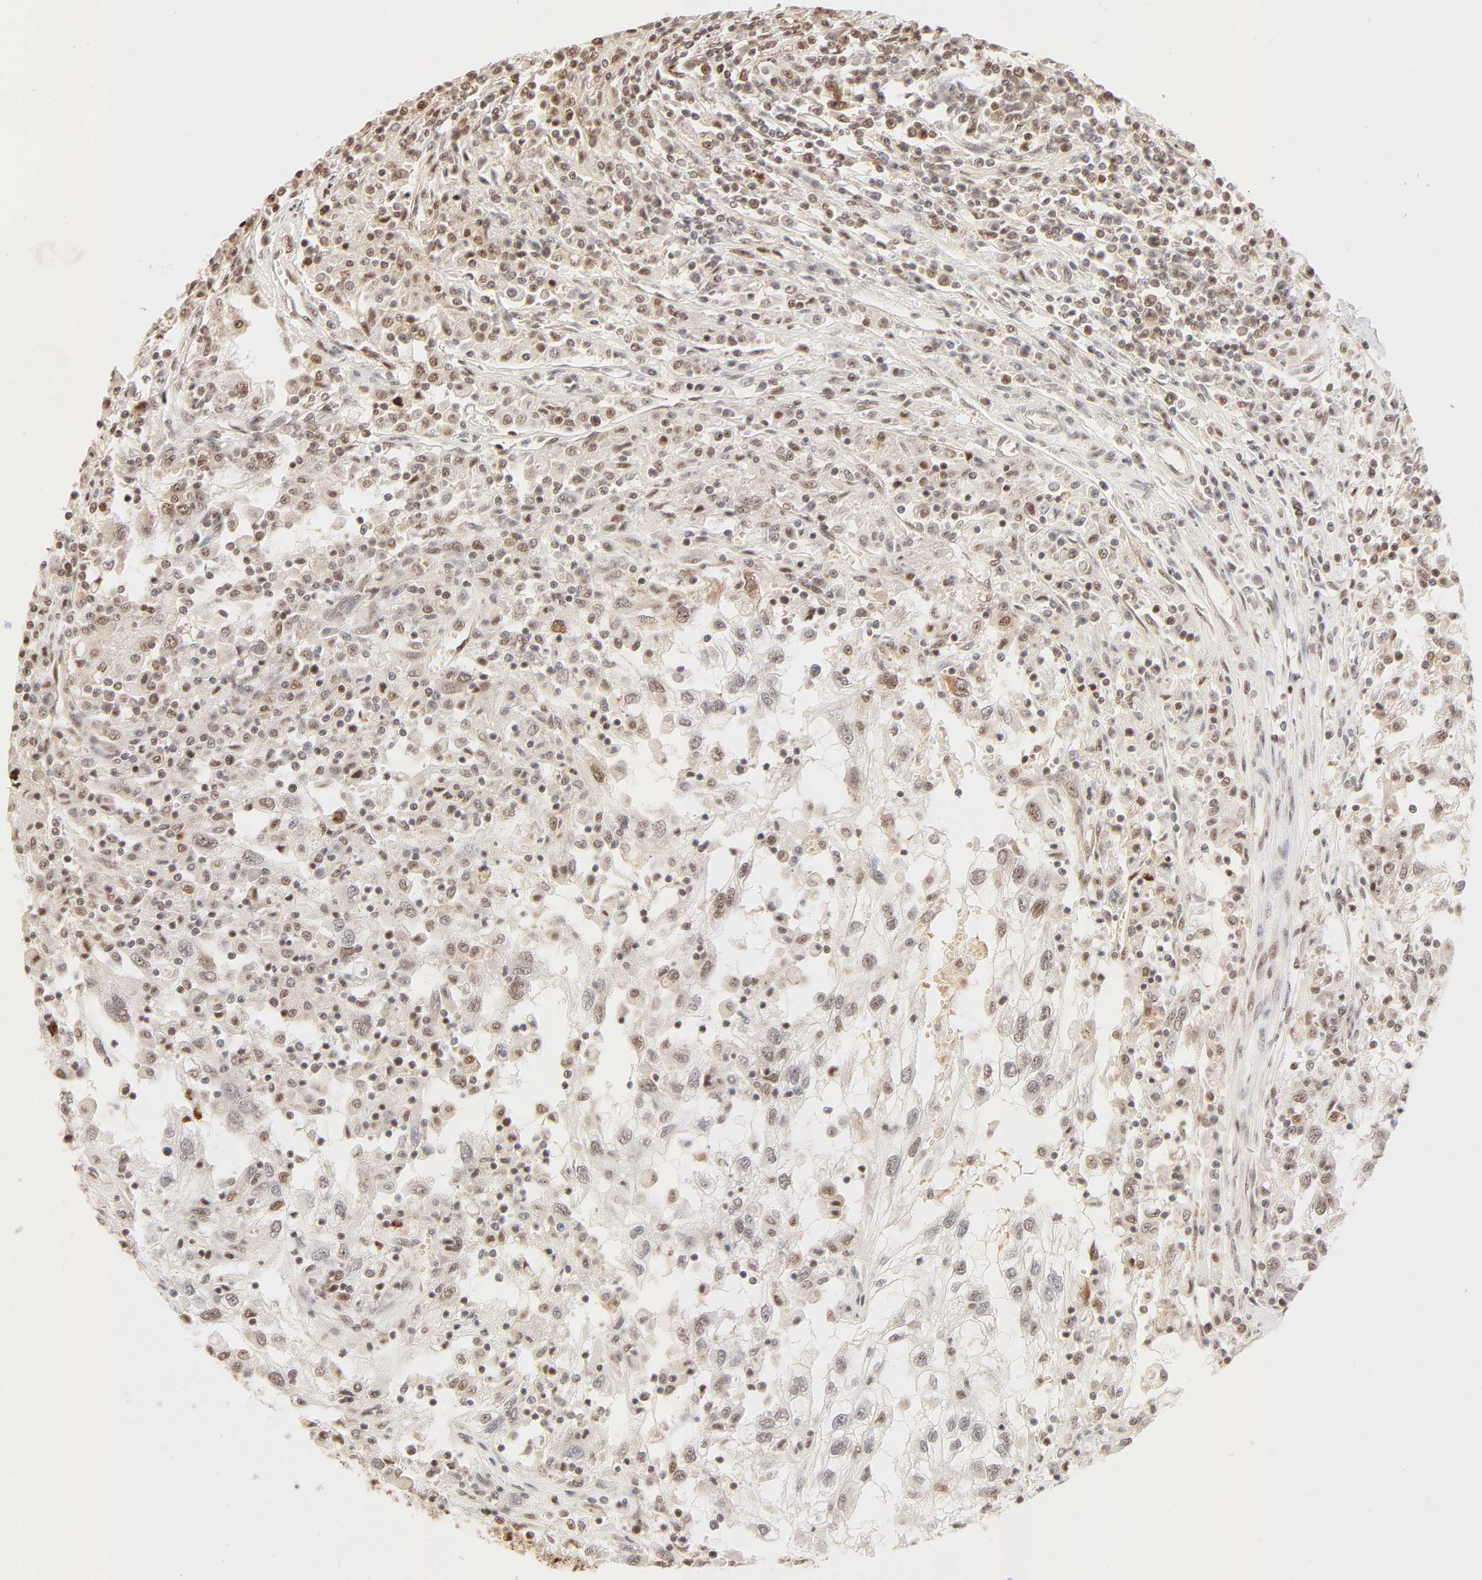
{"staining": {"intensity": "moderate", "quantity": "25%-75%", "location": "nuclear"}, "tissue": "renal cancer", "cell_type": "Tumor cells", "image_type": "cancer", "snomed": [{"axis": "morphology", "description": "Normal tissue, NOS"}, {"axis": "morphology", "description": "Adenocarcinoma, NOS"}, {"axis": "topography", "description": "Kidney"}], "caption": "Brown immunohistochemical staining in adenocarcinoma (renal) displays moderate nuclear staining in about 25%-75% of tumor cells.", "gene": "FAM50A", "patient": {"sex": "male", "age": 71}}